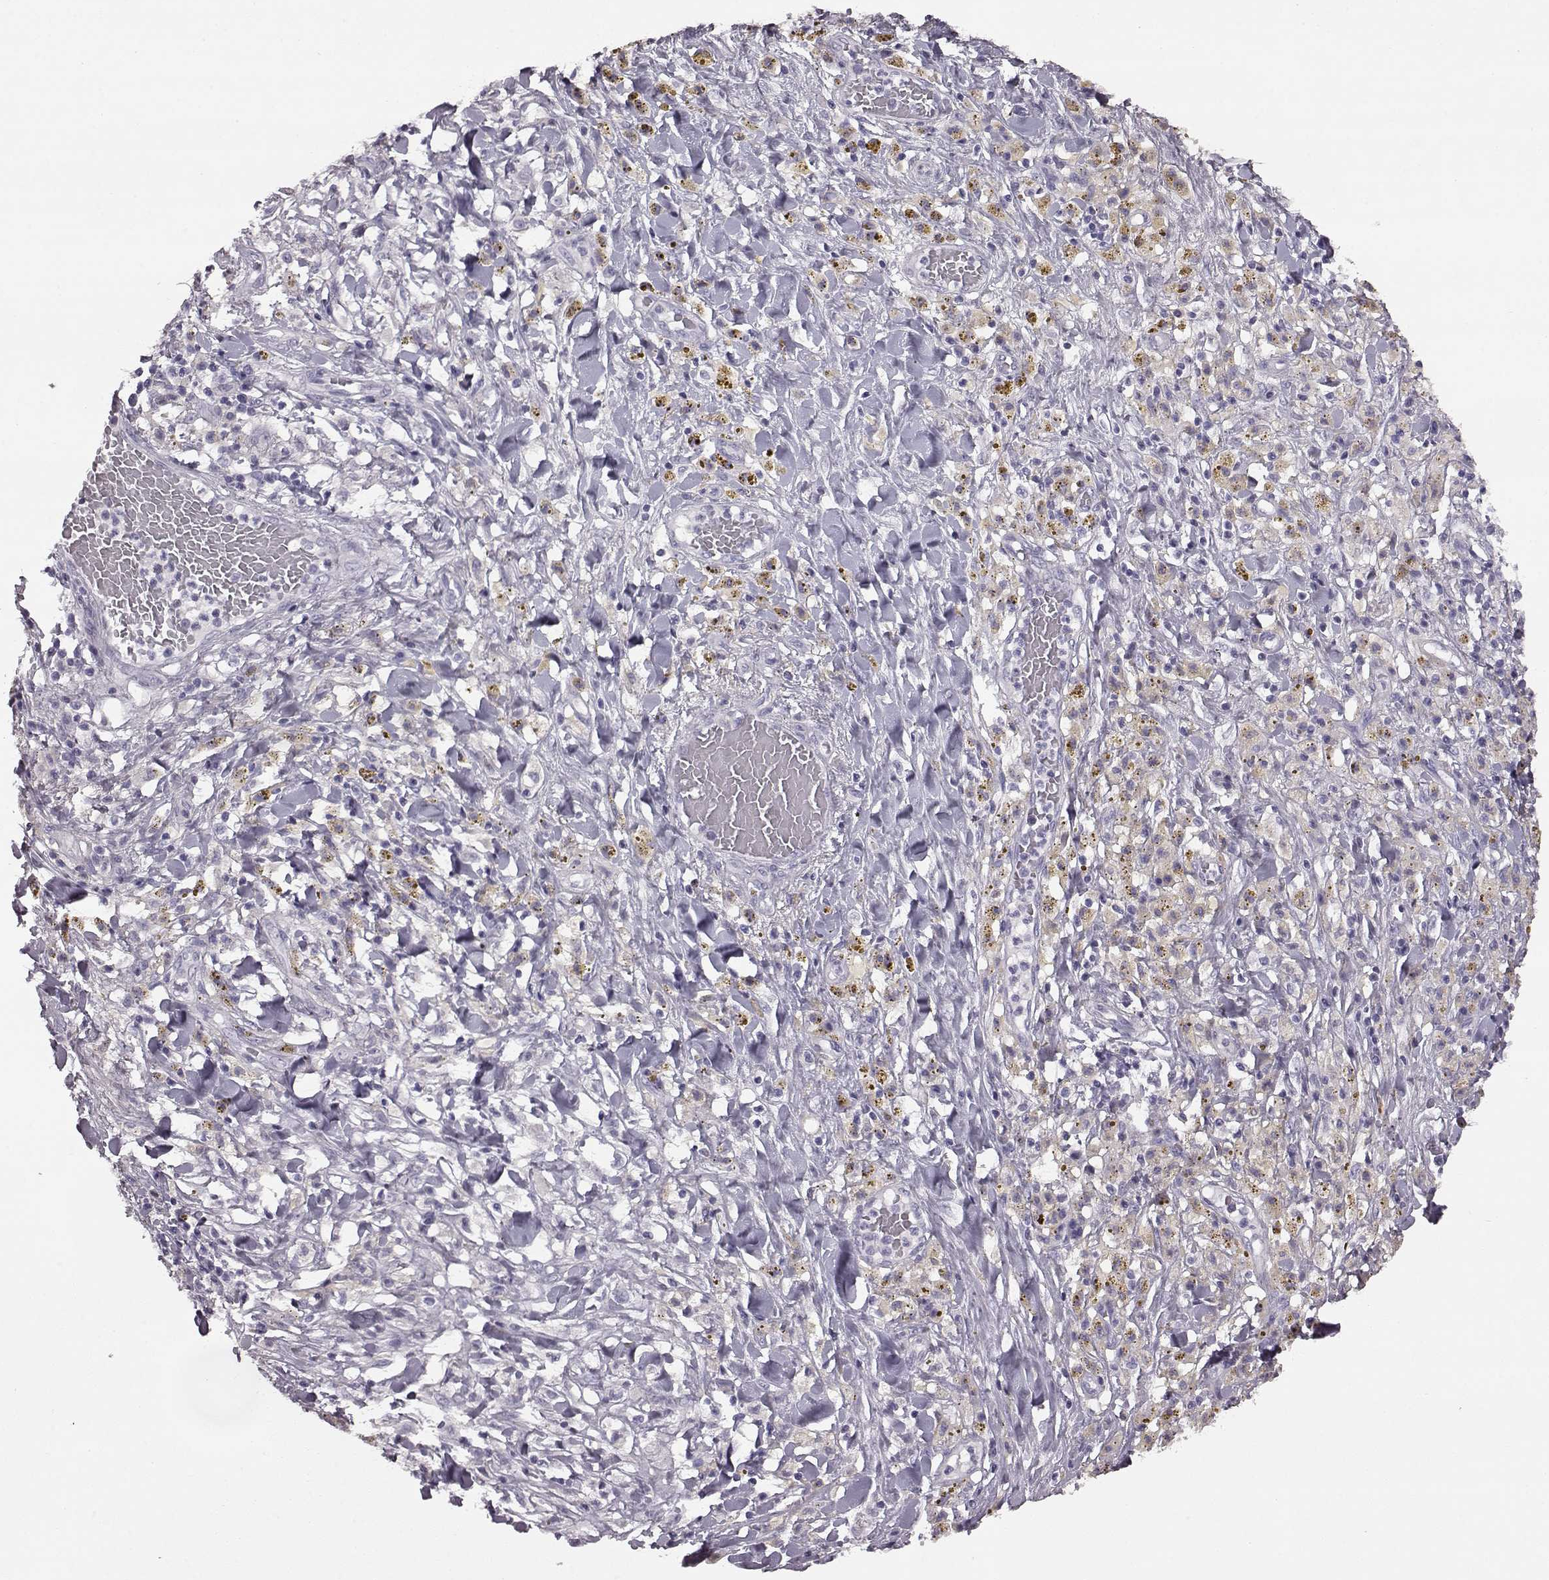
{"staining": {"intensity": "negative", "quantity": "none", "location": "none"}, "tissue": "melanoma", "cell_type": "Tumor cells", "image_type": "cancer", "snomed": [{"axis": "morphology", "description": "Malignant melanoma, NOS"}, {"axis": "topography", "description": "Skin"}], "caption": "This is an IHC histopathology image of human malignant melanoma. There is no positivity in tumor cells.", "gene": "ODAD4", "patient": {"sex": "female", "age": 91}}